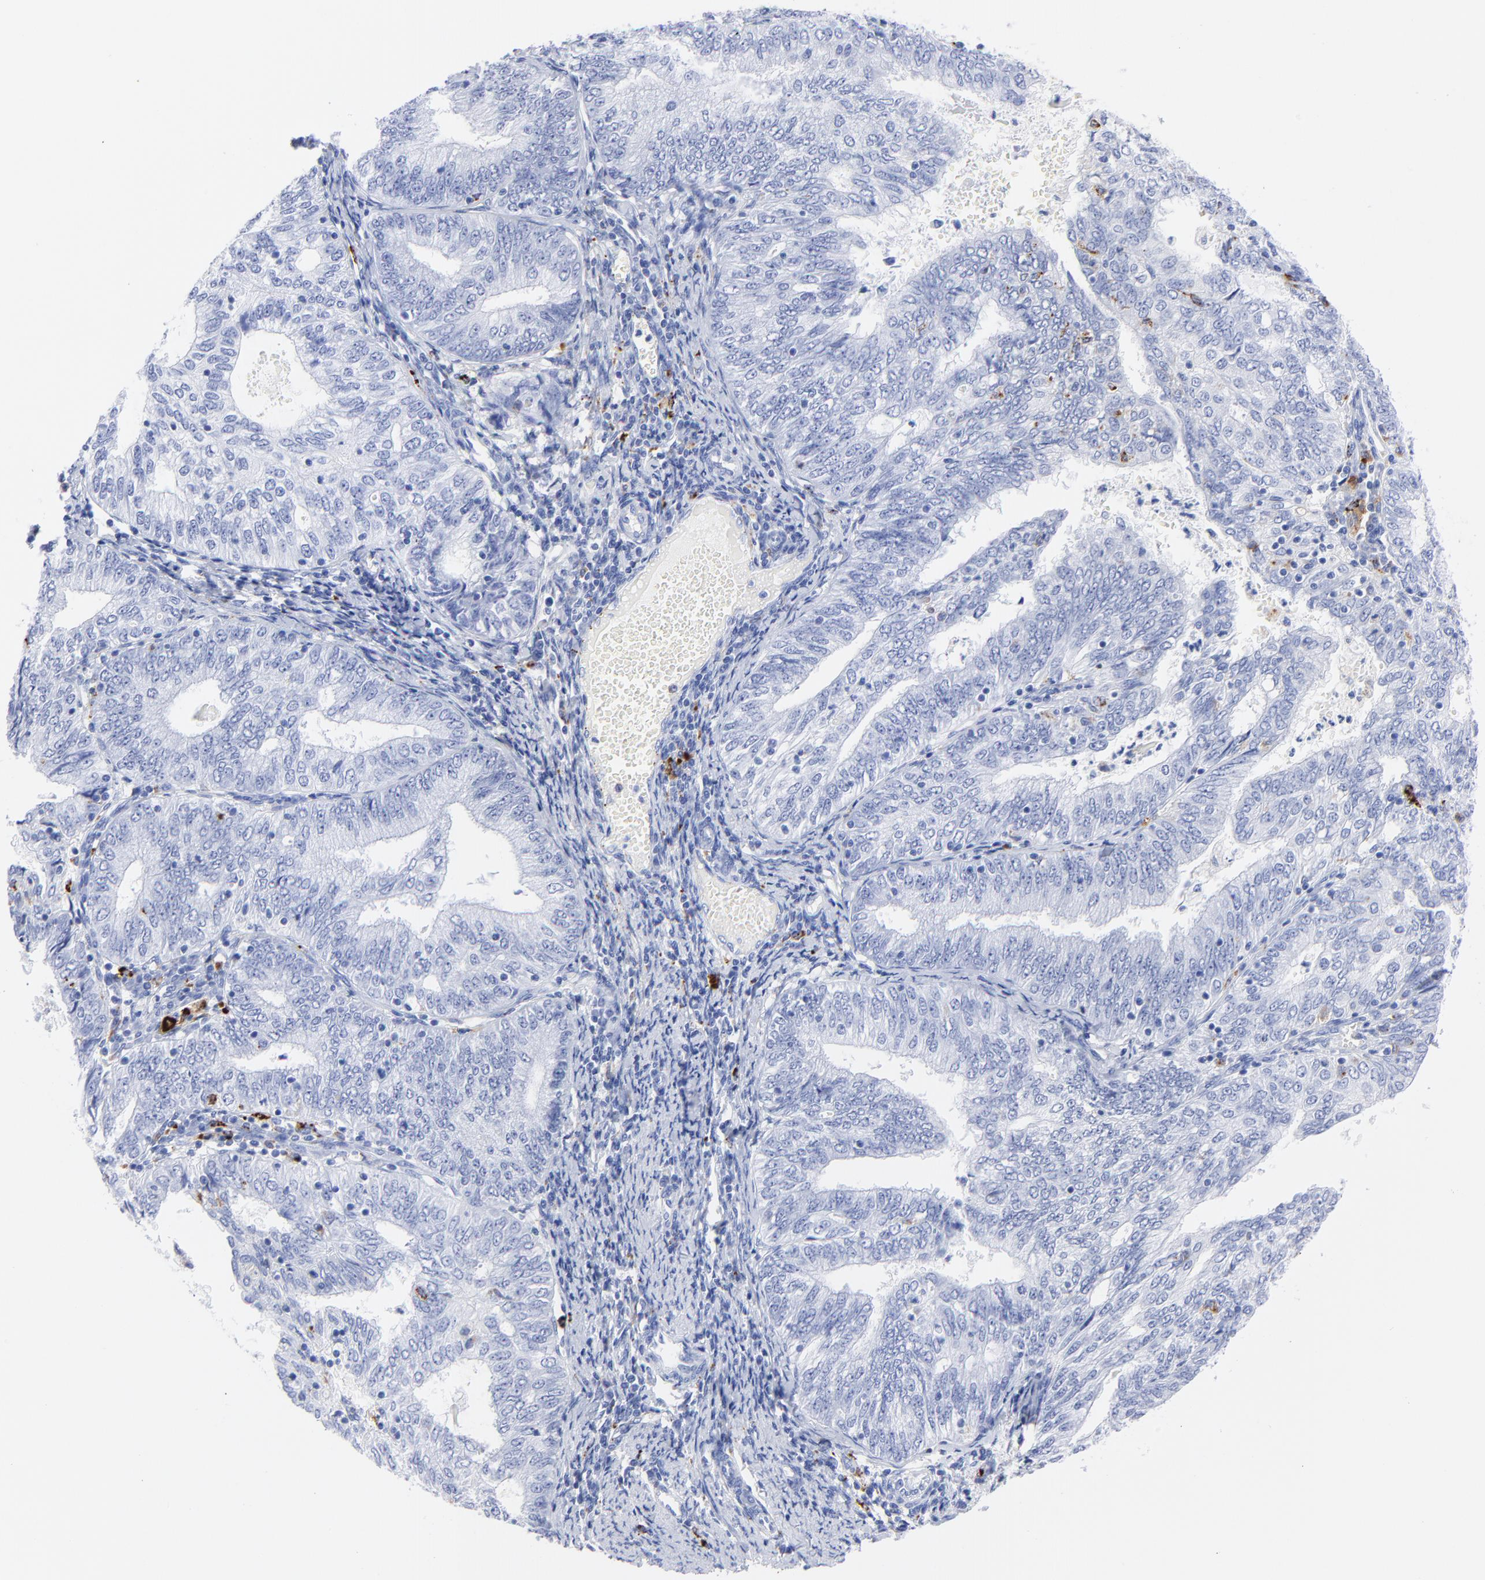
{"staining": {"intensity": "moderate", "quantity": "<25%", "location": "cytoplasmic/membranous"}, "tissue": "endometrial cancer", "cell_type": "Tumor cells", "image_type": "cancer", "snomed": [{"axis": "morphology", "description": "Adenocarcinoma, NOS"}, {"axis": "topography", "description": "Endometrium"}], "caption": "An image showing moderate cytoplasmic/membranous staining in about <25% of tumor cells in endometrial cancer (adenocarcinoma), as visualized by brown immunohistochemical staining.", "gene": "CPVL", "patient": {"sex": "female", "age": 69}}